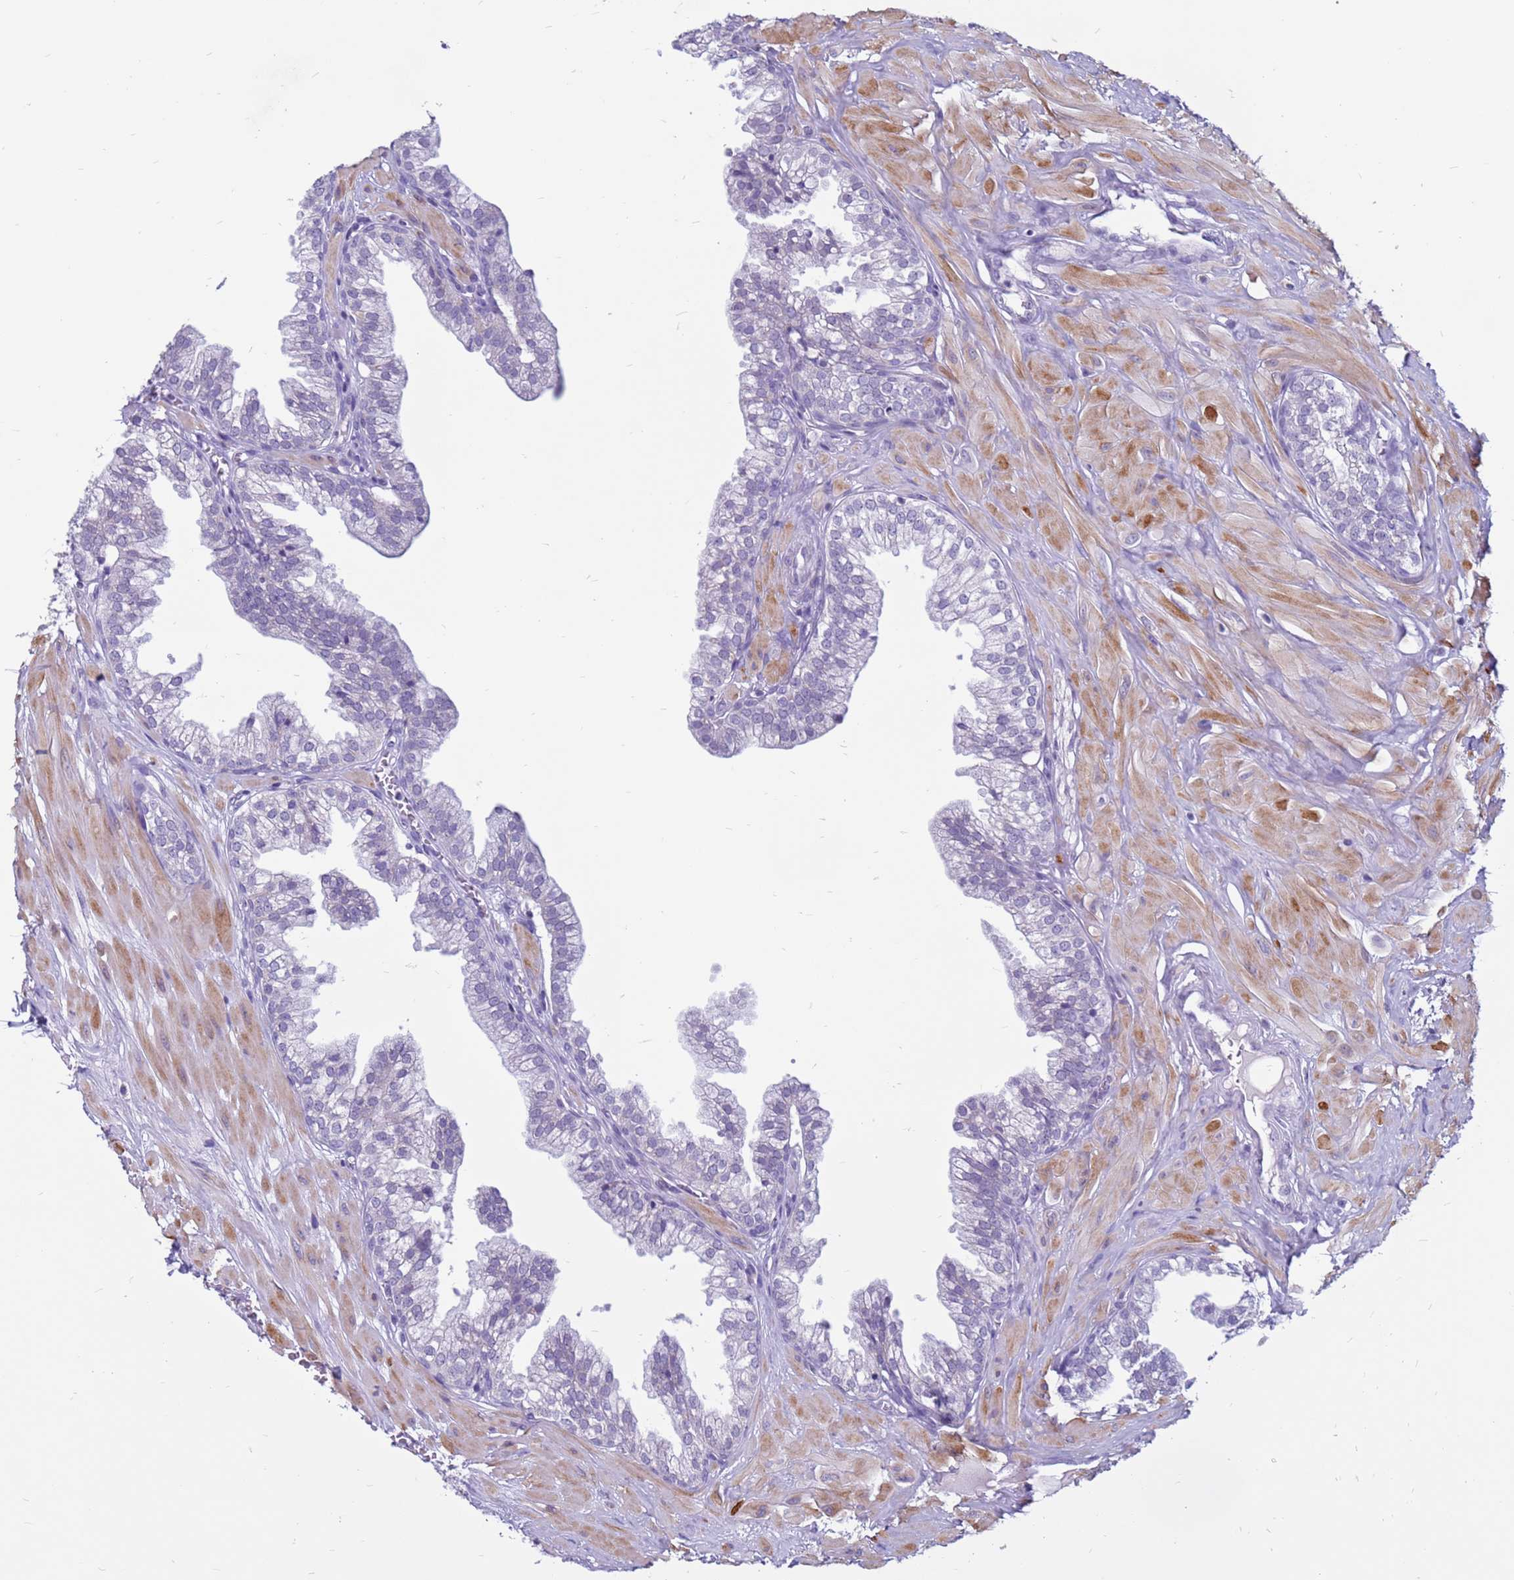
{"staining": {"intensity": "negative", "quantity": "none", "location": "none"}, "tissue": "prostate", "cell_type": "Glandular cells", "image_type": "normal", "snomed": [{"axis": "morphology", "description": "Normal tissue, NOS"}, {"axis": "topography", "description": "Prostate"}, {"axis": "topography", "description": "Peripheral nerve tissue"}], "caption": "Immunohistochemistry (IHC) micrograph of normal prostate: prostate stained with DAB (3,3'-diaminobenzidine) reveals no significant protein expression in glandular cells. (DAB IHC with hematoxylin counter stain).", "gene": "CDK2AP2", "patient": {"sex": "male", "age": 55}}